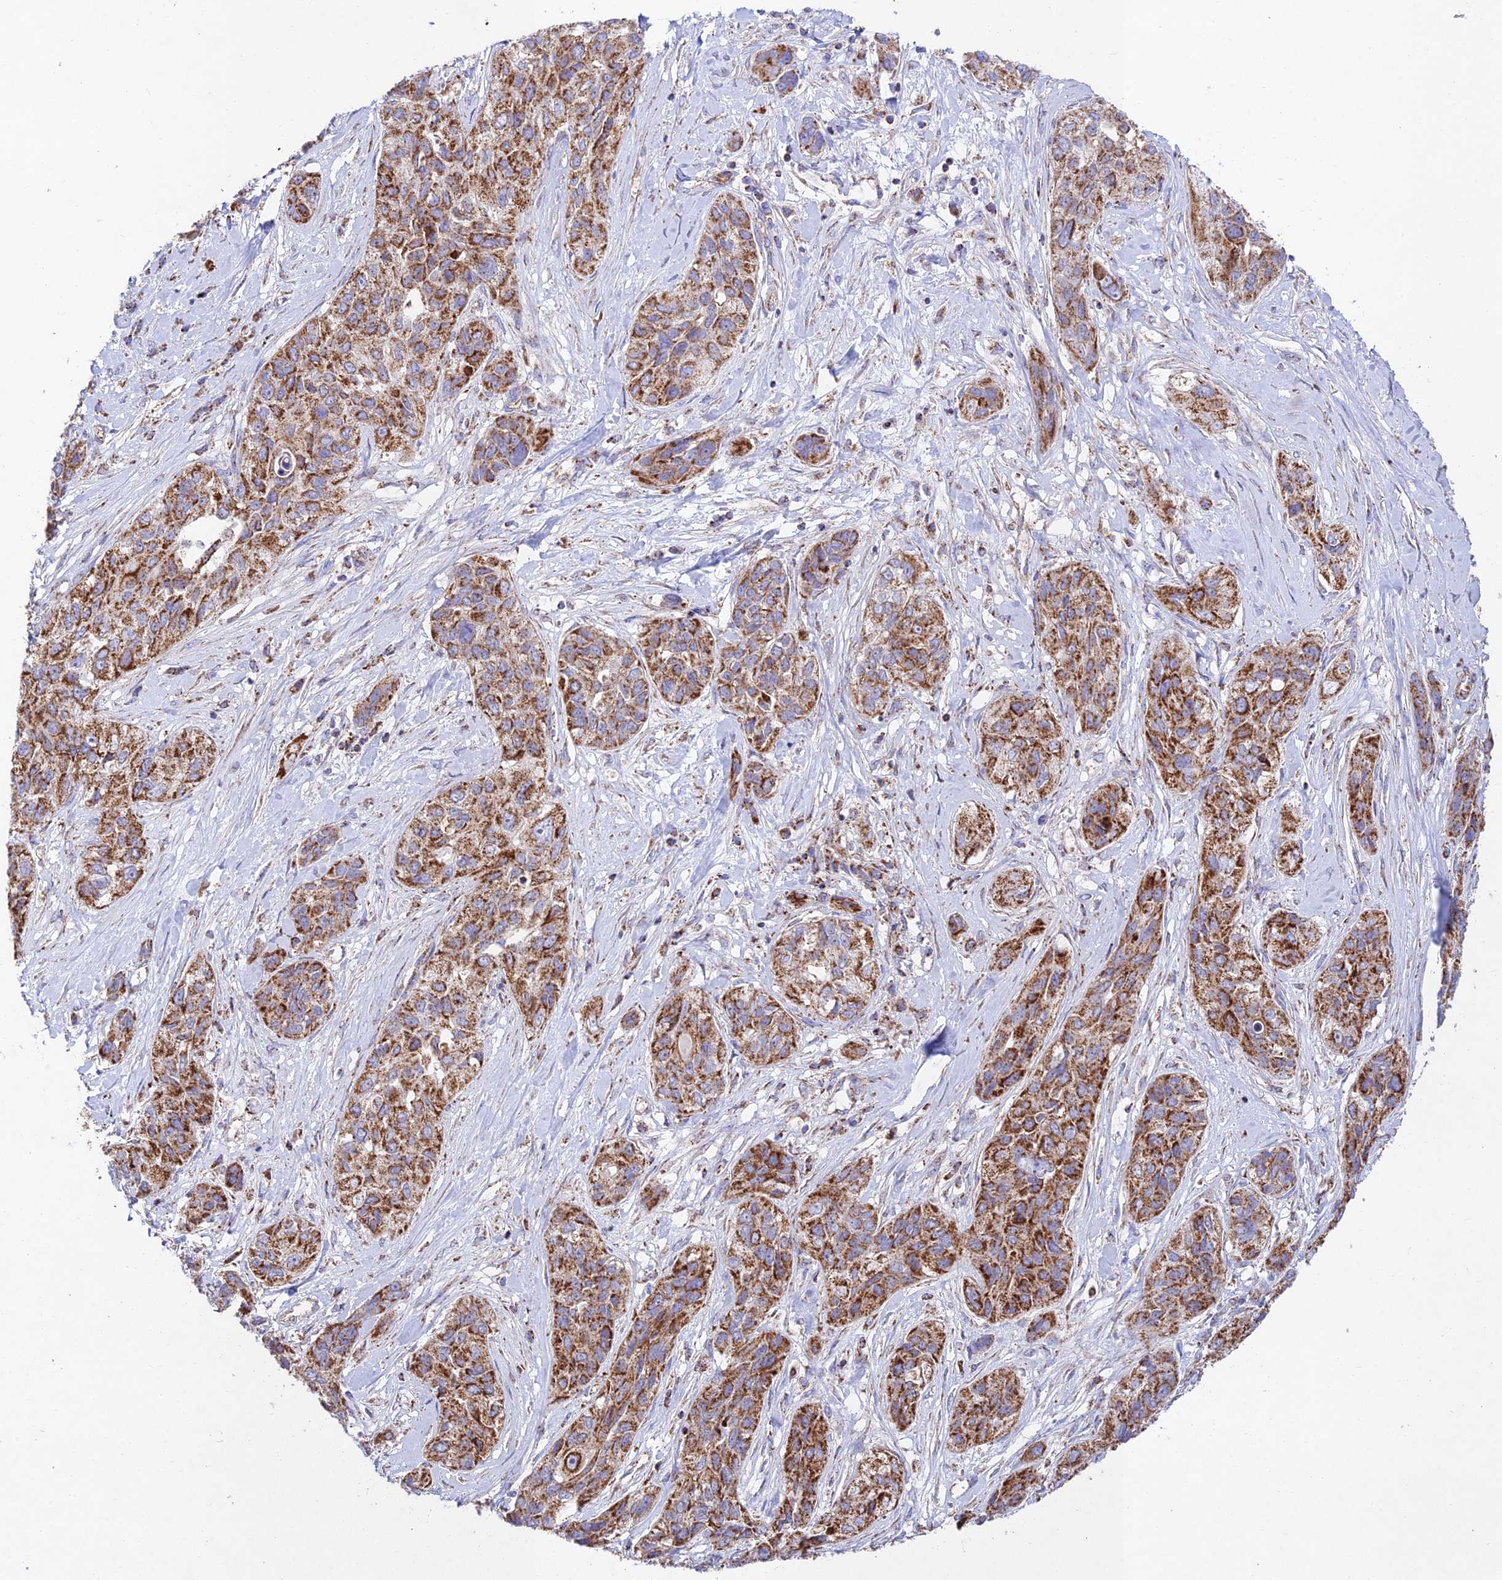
{"staining": {"intensity": "strong", "quantity": ">75%", "location": "cytoplasmic/membranous"}, "tissue": "lung cancer", "cell_type": "Tumor cells", "image_type": "cancer", "snomed": [{"axis": "morphology", "description": "Squamous cell carcinoma, NOS"}, {"axis": "topography", "description": "Lung"}], "caption": "This image demonstrates IHC staining of human lung cancer (squamous cell carcinoma), with high strong cytoplasmic/membranous expression in about >75% of tumor cells.", "gene": "KHDC3L", "patient": {"sex": "female", "age": 70}}